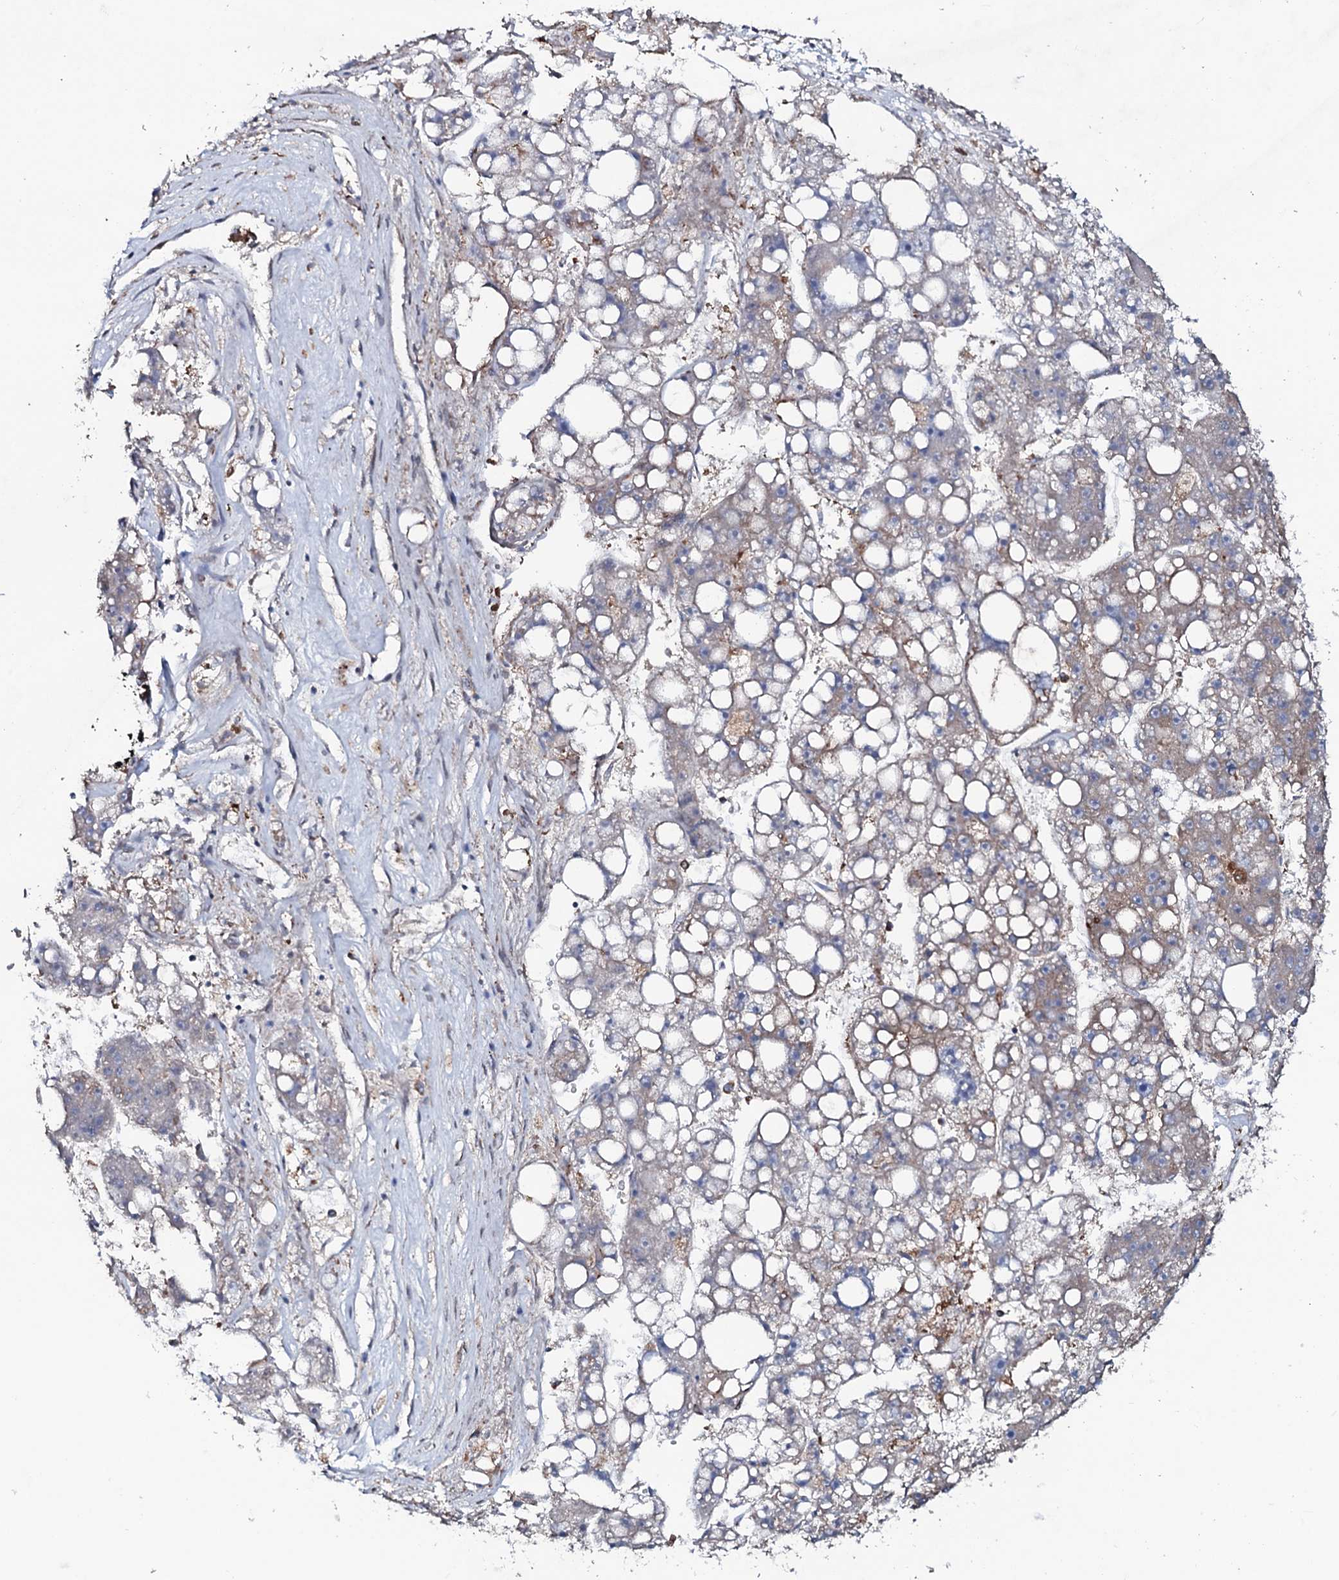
{"staining": {"intensity": "moderate", "quantity": "<25%", "location": "cytoplasmic/membranous"}, "tissue": "liver cancer", "cell_type": "Tumor cells", "image_type": "cancer", "snomed": [{"axis": "morphology", "description": "Carcinoma, Hepatocellular, NOS"}, {"axis": "topography", "description": "Liver"}], "caption": "High-power microscopy captured an immunohistochemistry (IHC) photomicrograph of liver hepatocellular carcinoma, revealing moderate cytoplasmic/membranous positivity in approximately <25% of tumor cells.", "gene": "P2RX4", "patient": {"sex": "female", "age": 61}}